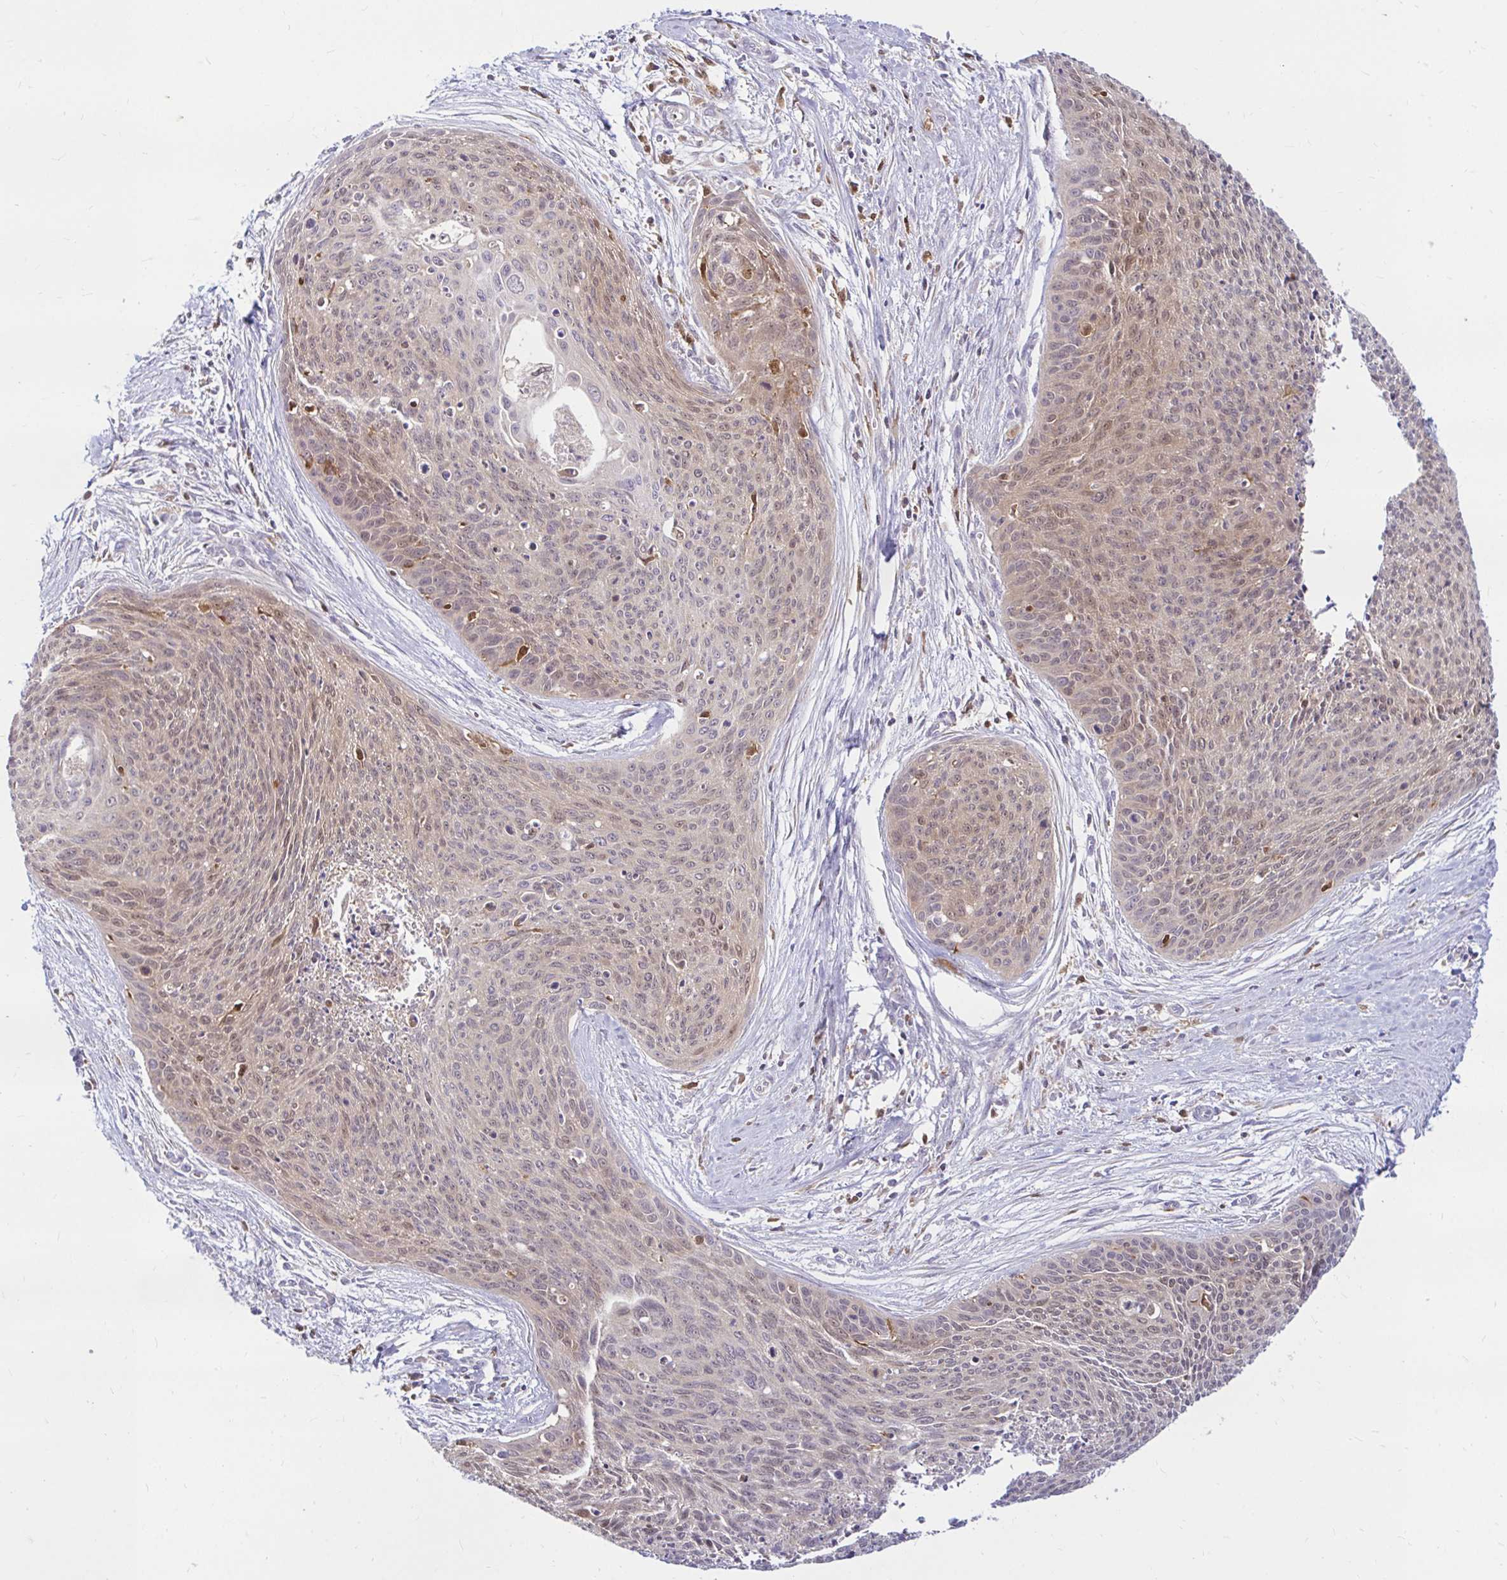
{"staining": {"intensity": "weak", "quantity": "25%-75%", "location": "cytoplasmic/membranous,nuclear"}, "tissue": "cervical cancer", "cell_type": "Tumor cells", "image_type": "cancer", "snomed": [{"axis": "morphology", "description": "Squamous cell carcinoma, NOS"}, {"axis": "topography", "description": "Cervix"}], "caption": "Protein analysis of cervical cancer (squamous cell carcinoma) tissue demonstrates weak cytoplasmic/membranous and nuclear expression in approximately 25%-75% of tumor cells.", "gene": "PYCARD", "patient": {"sex": "female", "age": 55}}